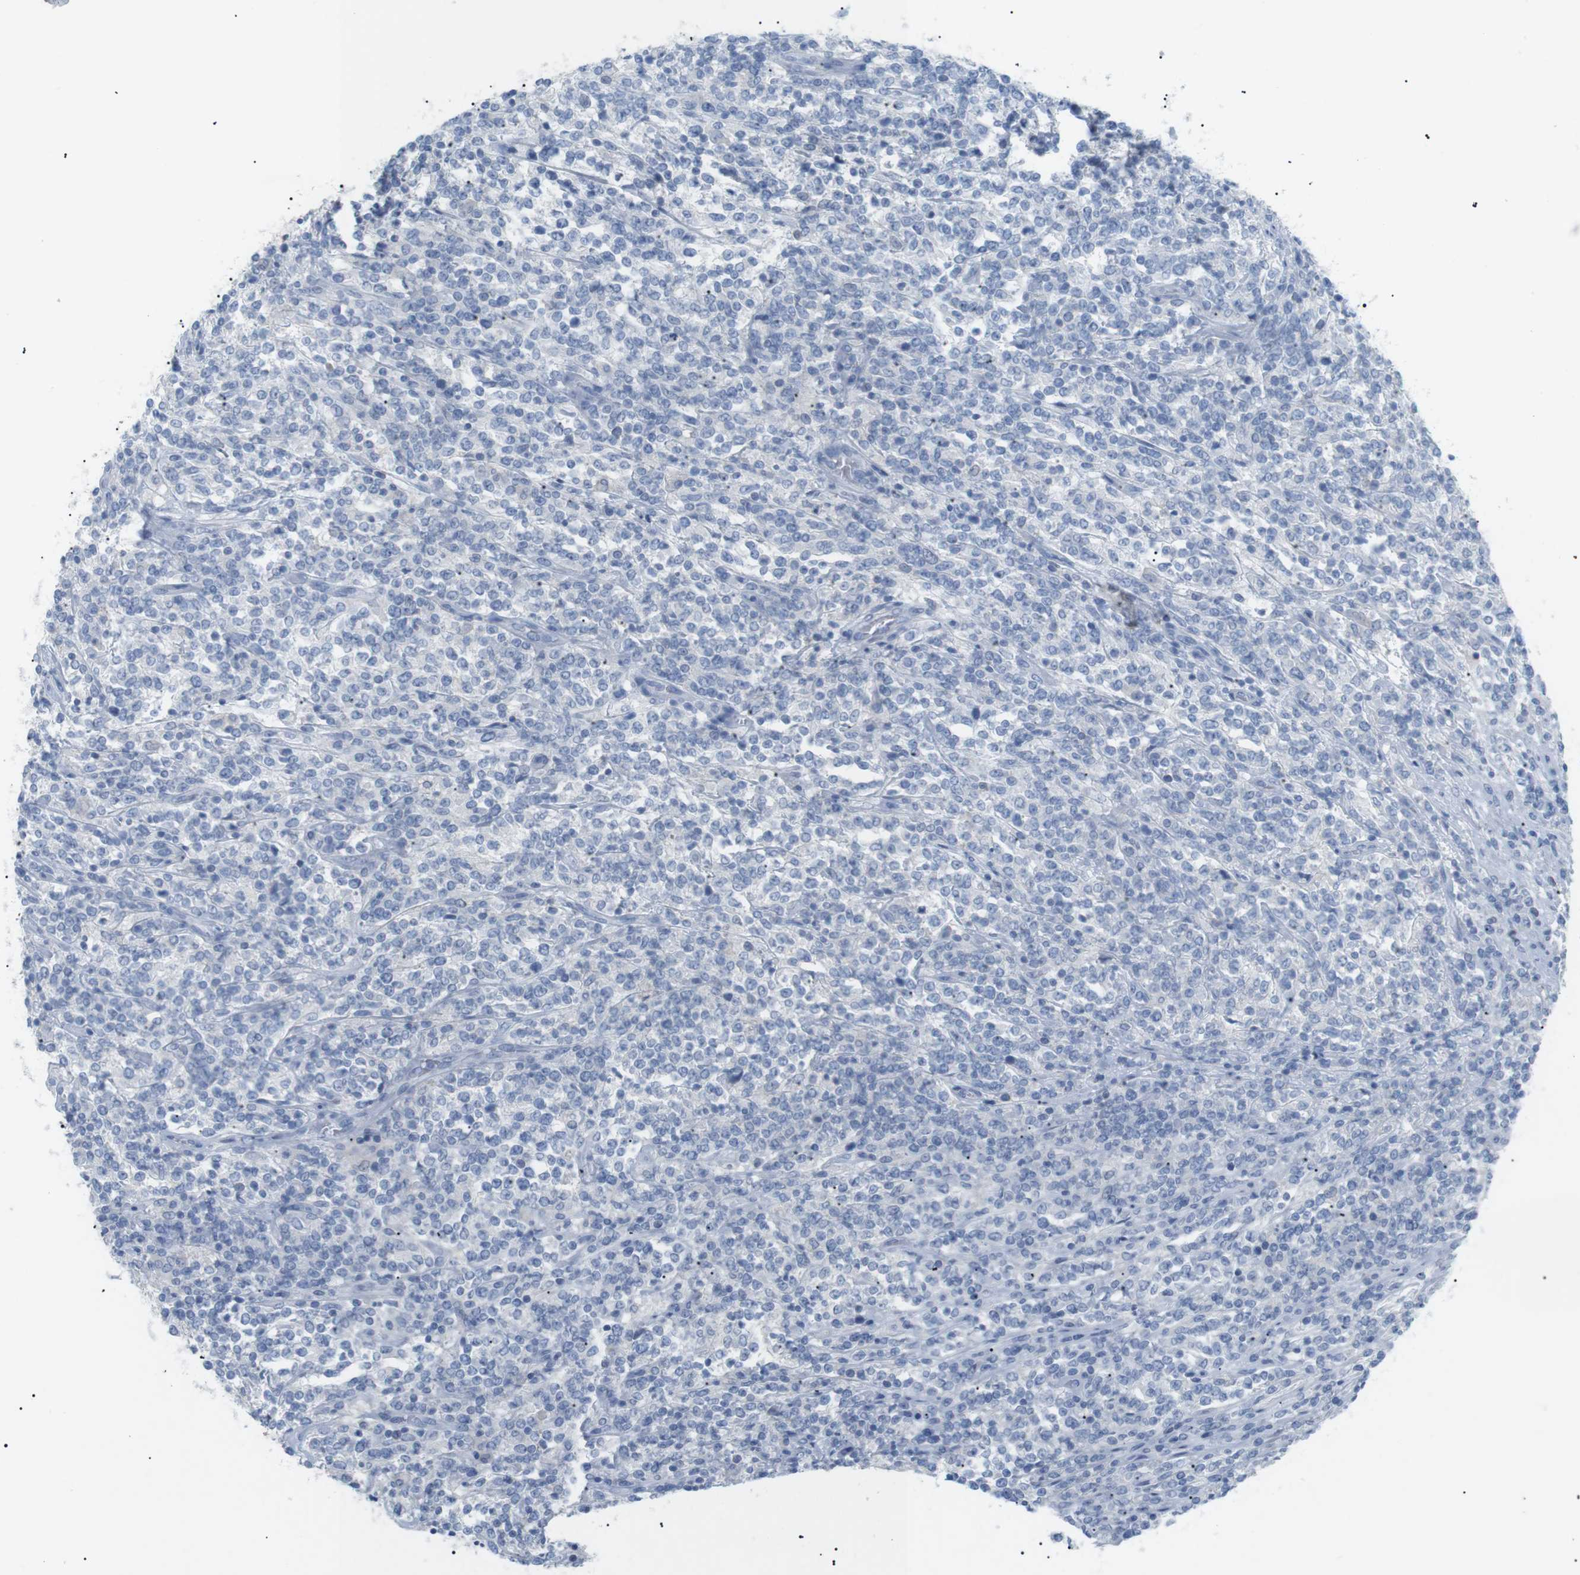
{"staining": {"intensity": "negative", "quantity": "none", "location": "none"}, "tissue": "lymphoma", "cell_type": "Tumor cells", "image_type": "cancer", "snomed": [{"axis": "morphology", "description": "Malignant lymphoma, non-Hodgkin's type, High grade"}, {"axis": "topography", "description": "Soft tissue"}], "caption": "DAB immunohistochemical staining of human lymphoma displays no significant expression in tumor cells. (Brightfield microscopy of DAB (3,3'-diaminobenzidine) immunohistochemistry at high magnification).", "gene": "HBG2", "patient": {"sex": "male", "age": 18}}